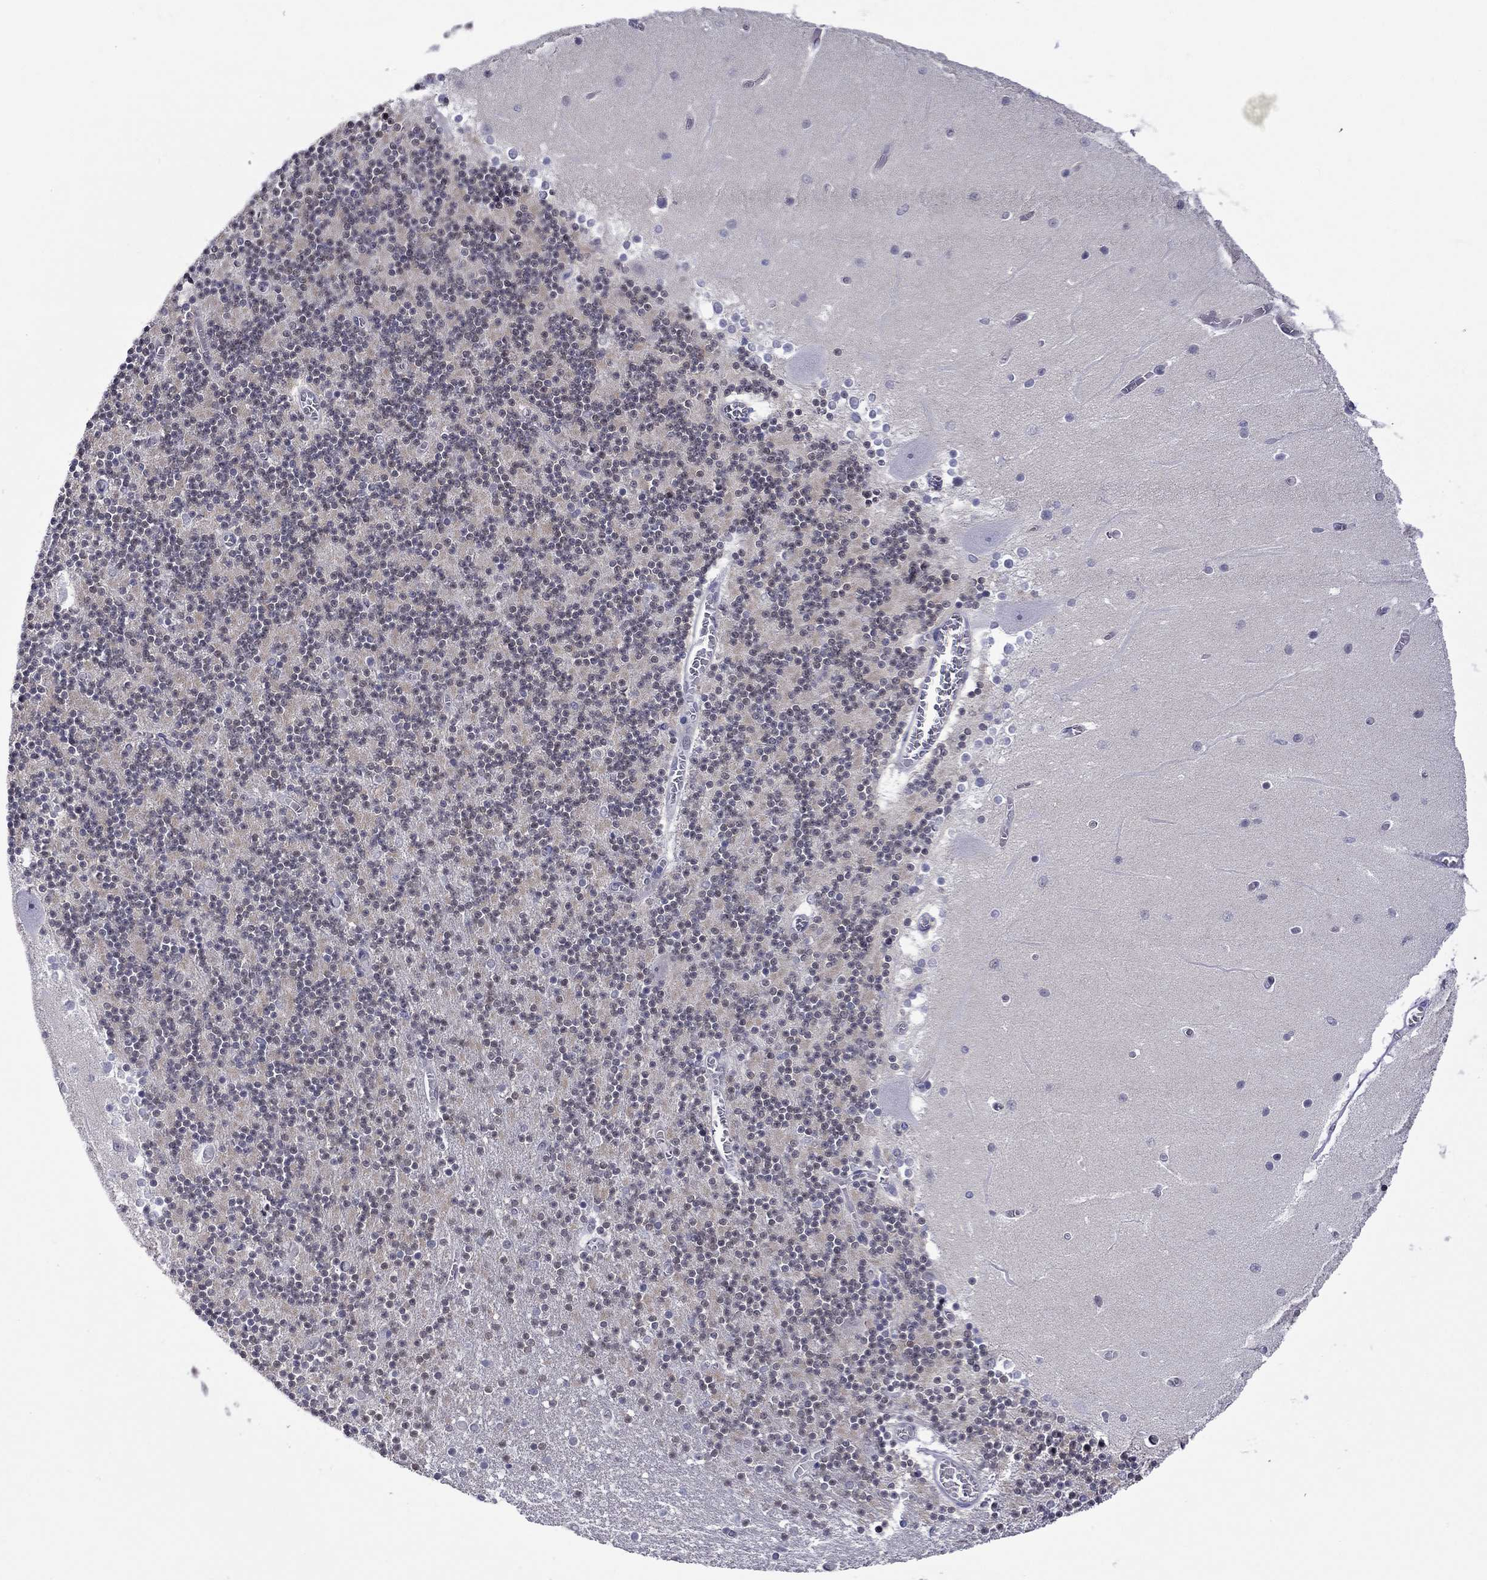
{"staining": {"intensity": "weak", "quantity": "<25%", "location": "cytoplasmic/membranous"}, "tissue": "cerebellum", "cell_type": "Cells in granular layer", "image_type": "normal", "snomed": [{"axis": "morphology", "description": "Normal tissue, NOS"}, {"axis": "topography", "description": "Cerebellum"}], "caption": "Micrograph shows no significant protein staining in cells in granular layer of unremarkable cerebellum.", "gene": "CTNNBIP1", "patient": {"sex": "female", "age": 28}}